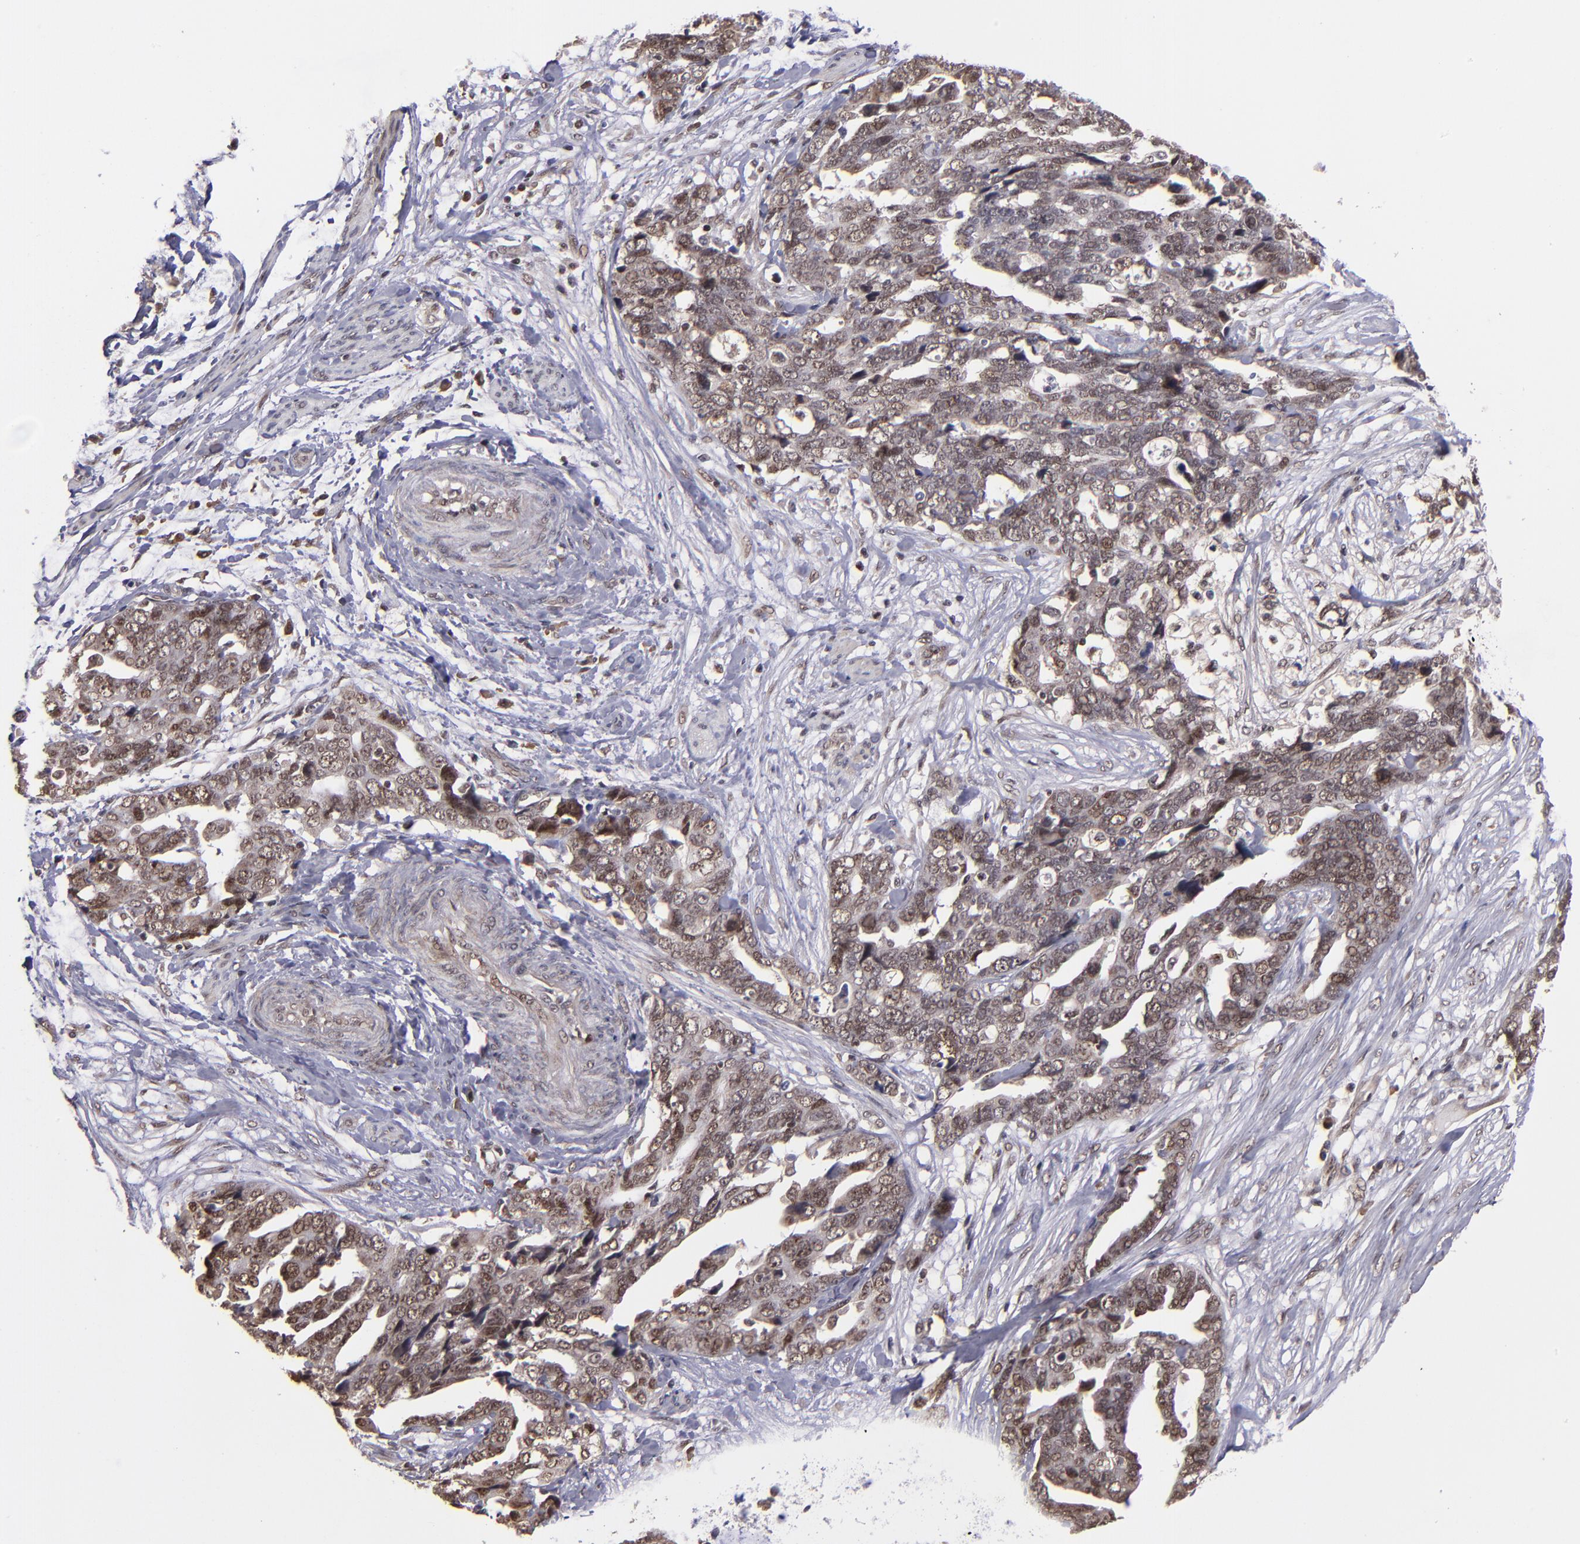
{"staining": {"intensity": "moderate", "quantity": ">75%", "location": "nuclear"}, "tissue": "ovarian cancer", "cell_type": "Tumor cells", "image_type": "cancer", "snomed": [{"axis": "morphology", "description": "Normal tissue, NOS"}, {"axis": "morphology", "description": "Cystadenocarcinoma, serous, NOS"}, {"axis": "topography", "description": "Fallopian tube"}, {"axis": "topography", "description": "Ovary"}], "caption": "Protein positivity by immunohistochemistry (IHC) displays moderate nuclear staining in approximately >75% of tumor cells in ovarian cancer (serous cystadenocarcinoma).", "gene": "ABHD12B", "patient": {"sex": "female", "age": 56}}